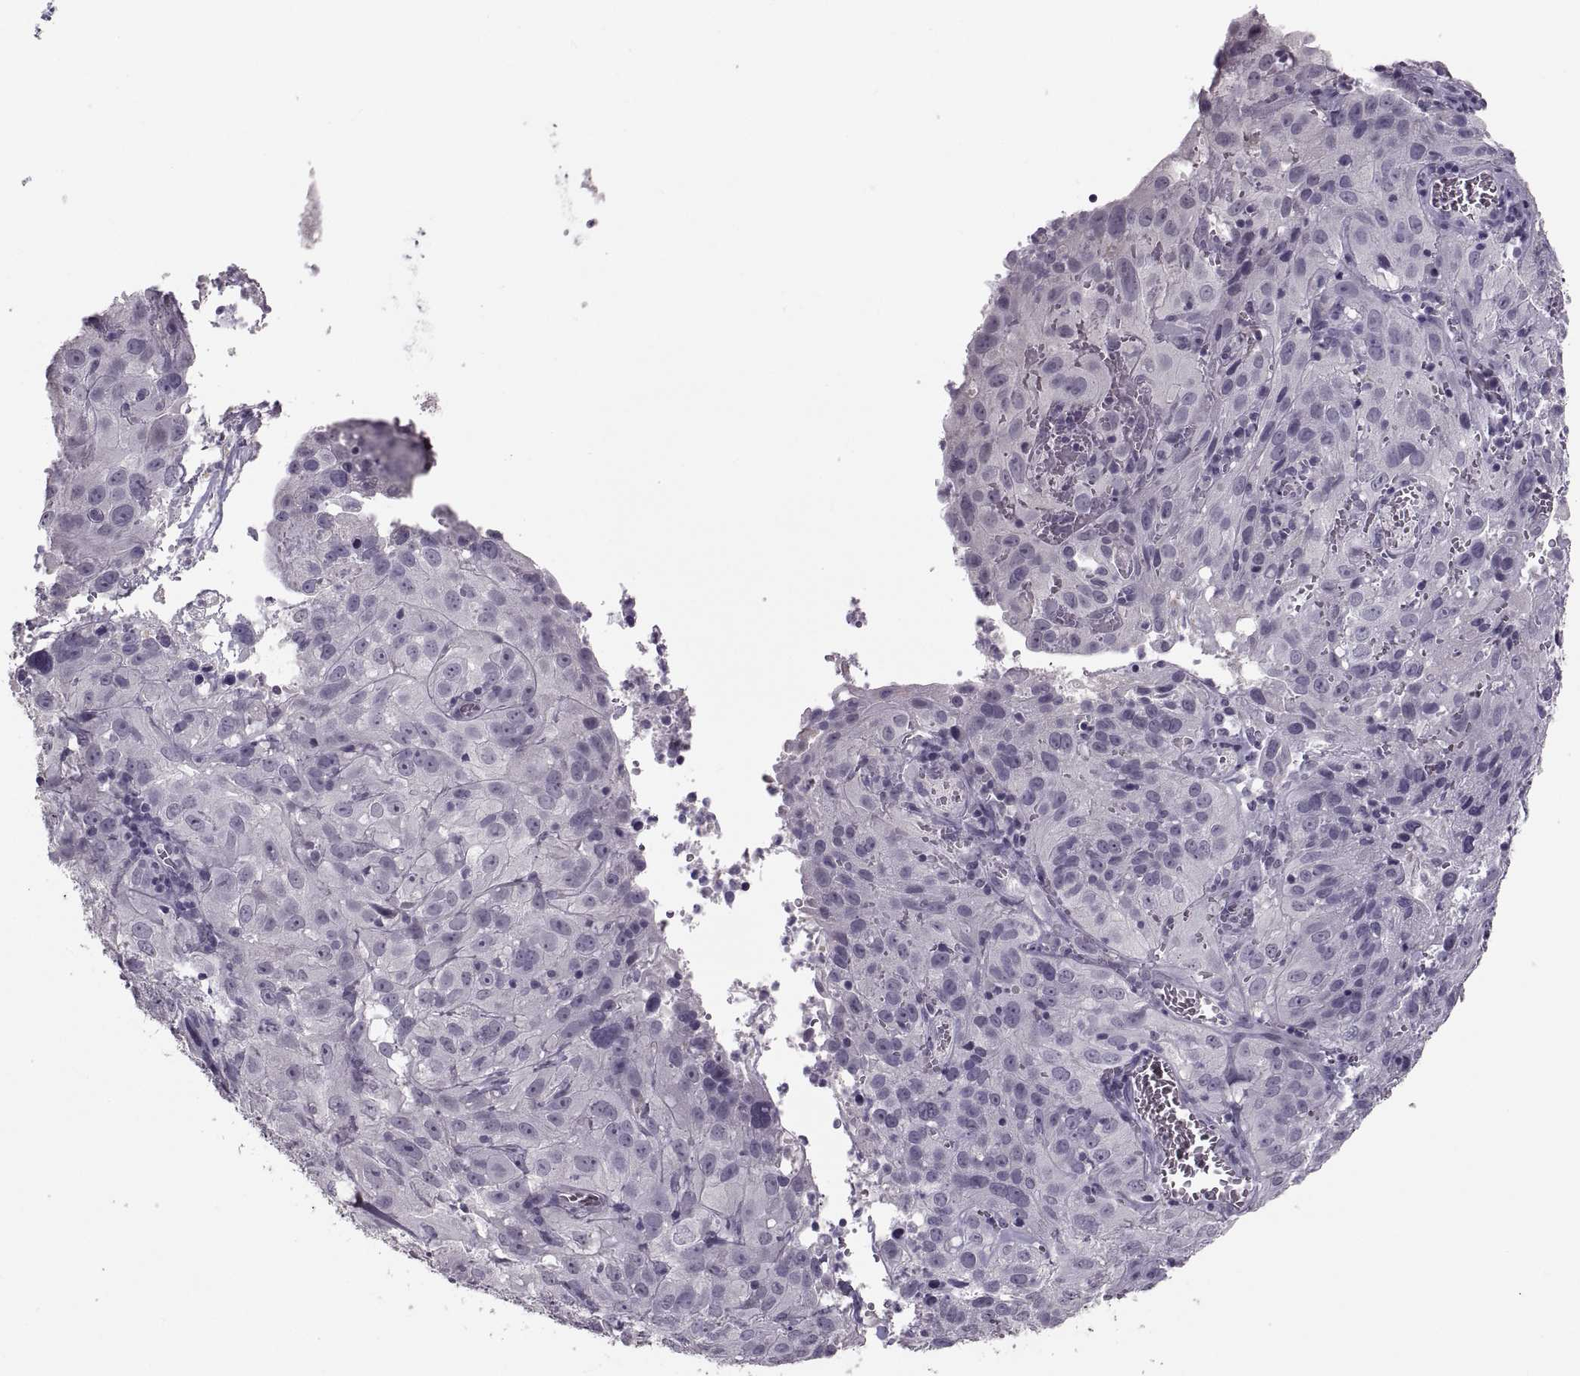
{"staining": {"intensity": "negative", "quantity": "none", "location": "none"}, "tissue": "cervical cancer", "cell_type": "Tumor cells", "image_type": "cancer", "snomed": [{"axis": "morphology", "description": "Squamous cell carcinoma, NOS"}, {"axis": "topography", "description": "Cervix"}], "caption": "Tumor cells show no significant protein positivity in squamous cell carcinoma (cervical).", "gene": "PAGE5", "patient": {"sex": "female", "age": 32}}